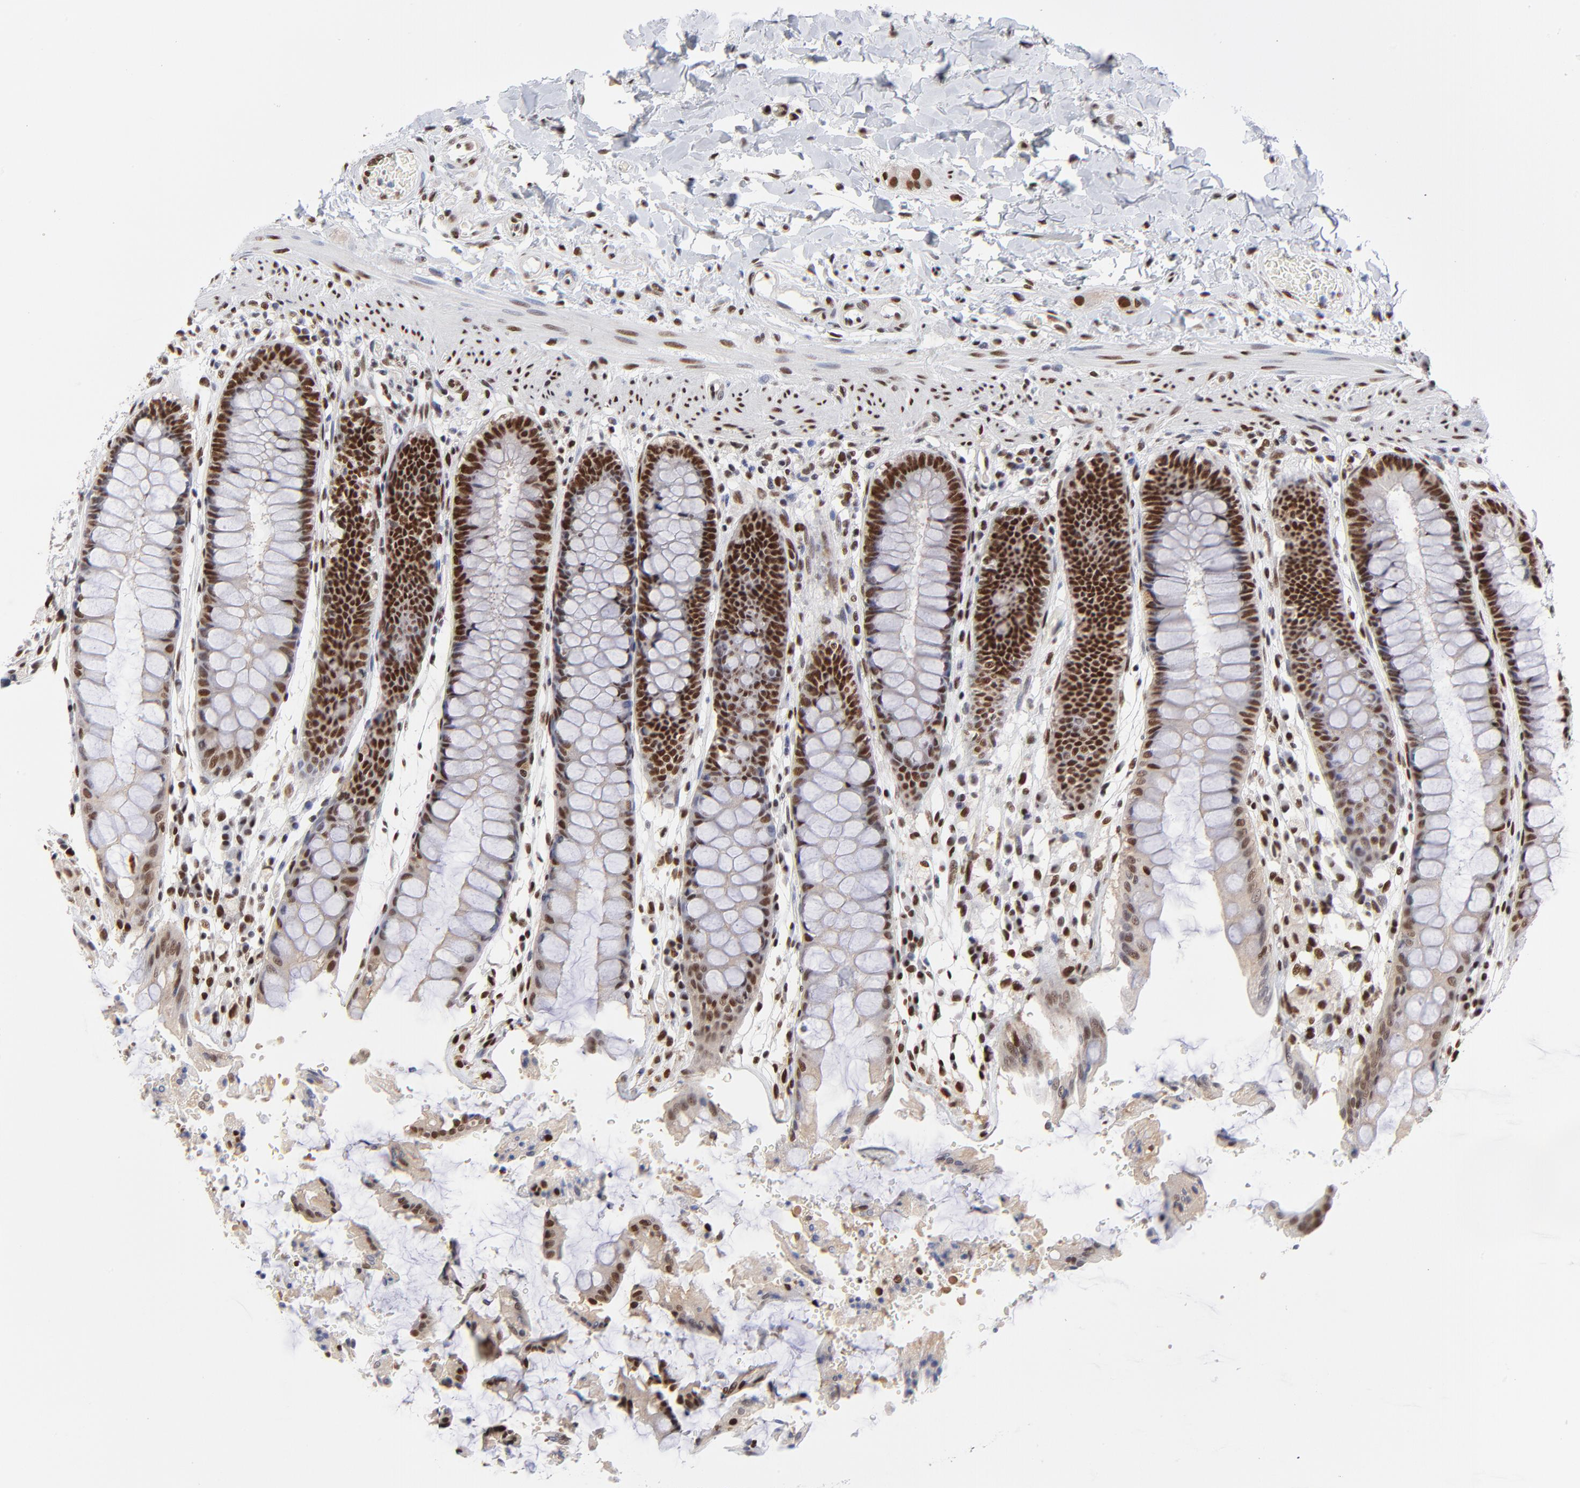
{"staining": {"intensity": "strong", "quantity": ">75%", "location": "nuclear"}, "tissue": "rectum", "cell_type": "Glandular cells", "image_type": "normal", "snomed": [{"axis": "morphology", "description": "Normal tissue, NOS"}, {"axis": "topography", "description": "Rectum"}], "caption": "Immunohistochemistry (IHC) image of benign rectum: human rectum stained using IHC displays high levels of strong protein expression localized specifically in the nuclear of glandular cells, appearing as a nuclear brown color.", "gene": "ZMYM3", "patient": {"sex": "female", "age": 46}}